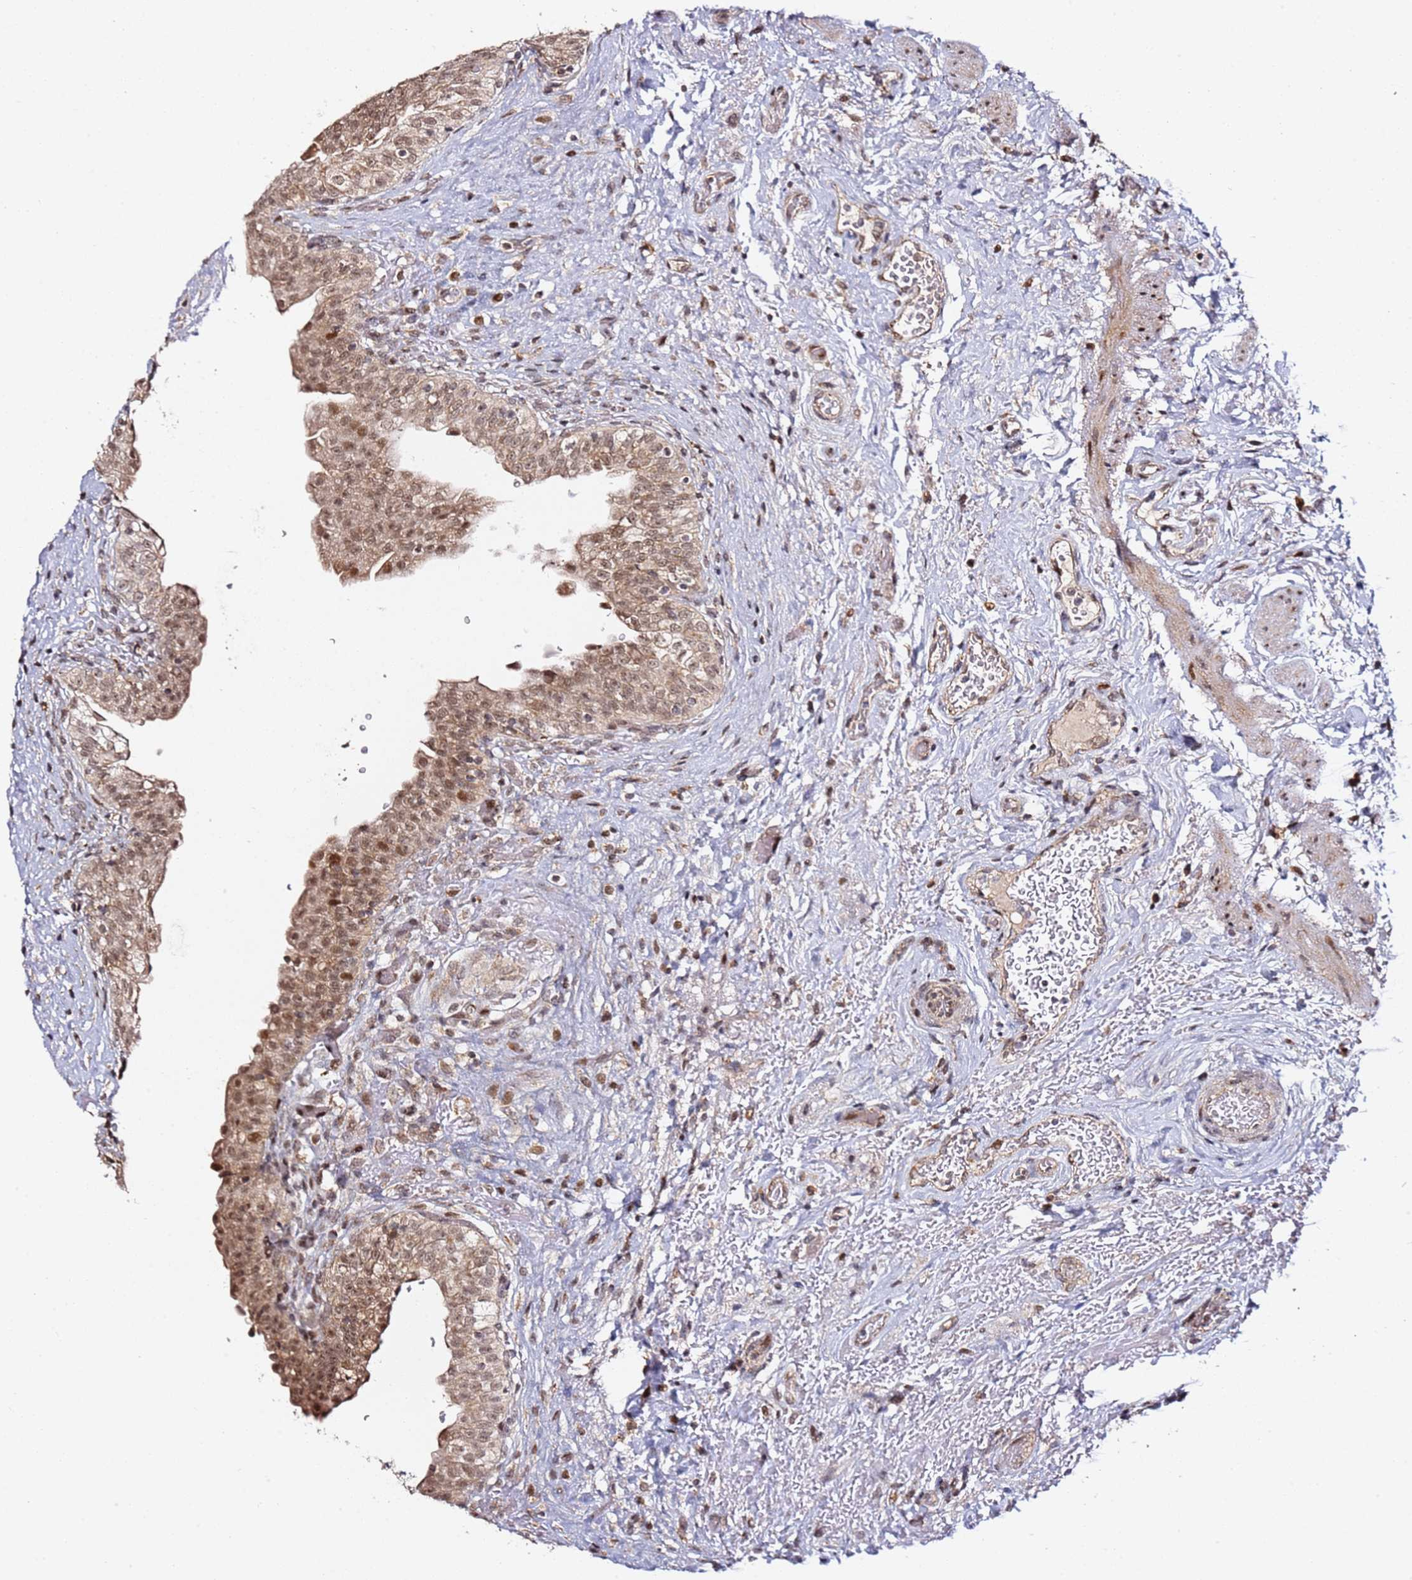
{"staining": {"intensity": "moderate", "quantity": ">75%", "location": "cytoplasmic/membranous,nuclear"}, "tissue": "urinary bladder", "cell_type": "Urothelial cells", "image_type": "normal", "snomed": [{"axis": "morphology", "description": "Normal tissue, NOS"}, {"axis": "topography", "description": "Urinary bladder"}], "caption": "A high-resolution photomicrograph shows immunohistochemistry (IHC) staining of unremarkable urinary bladder, which exhibits moderate cytoplasmic/membranous,nuclear expression in about >75% of urothelial cells.", "gene": "TP53AIP1", "patient": {"sex": "male", "age": 69}}